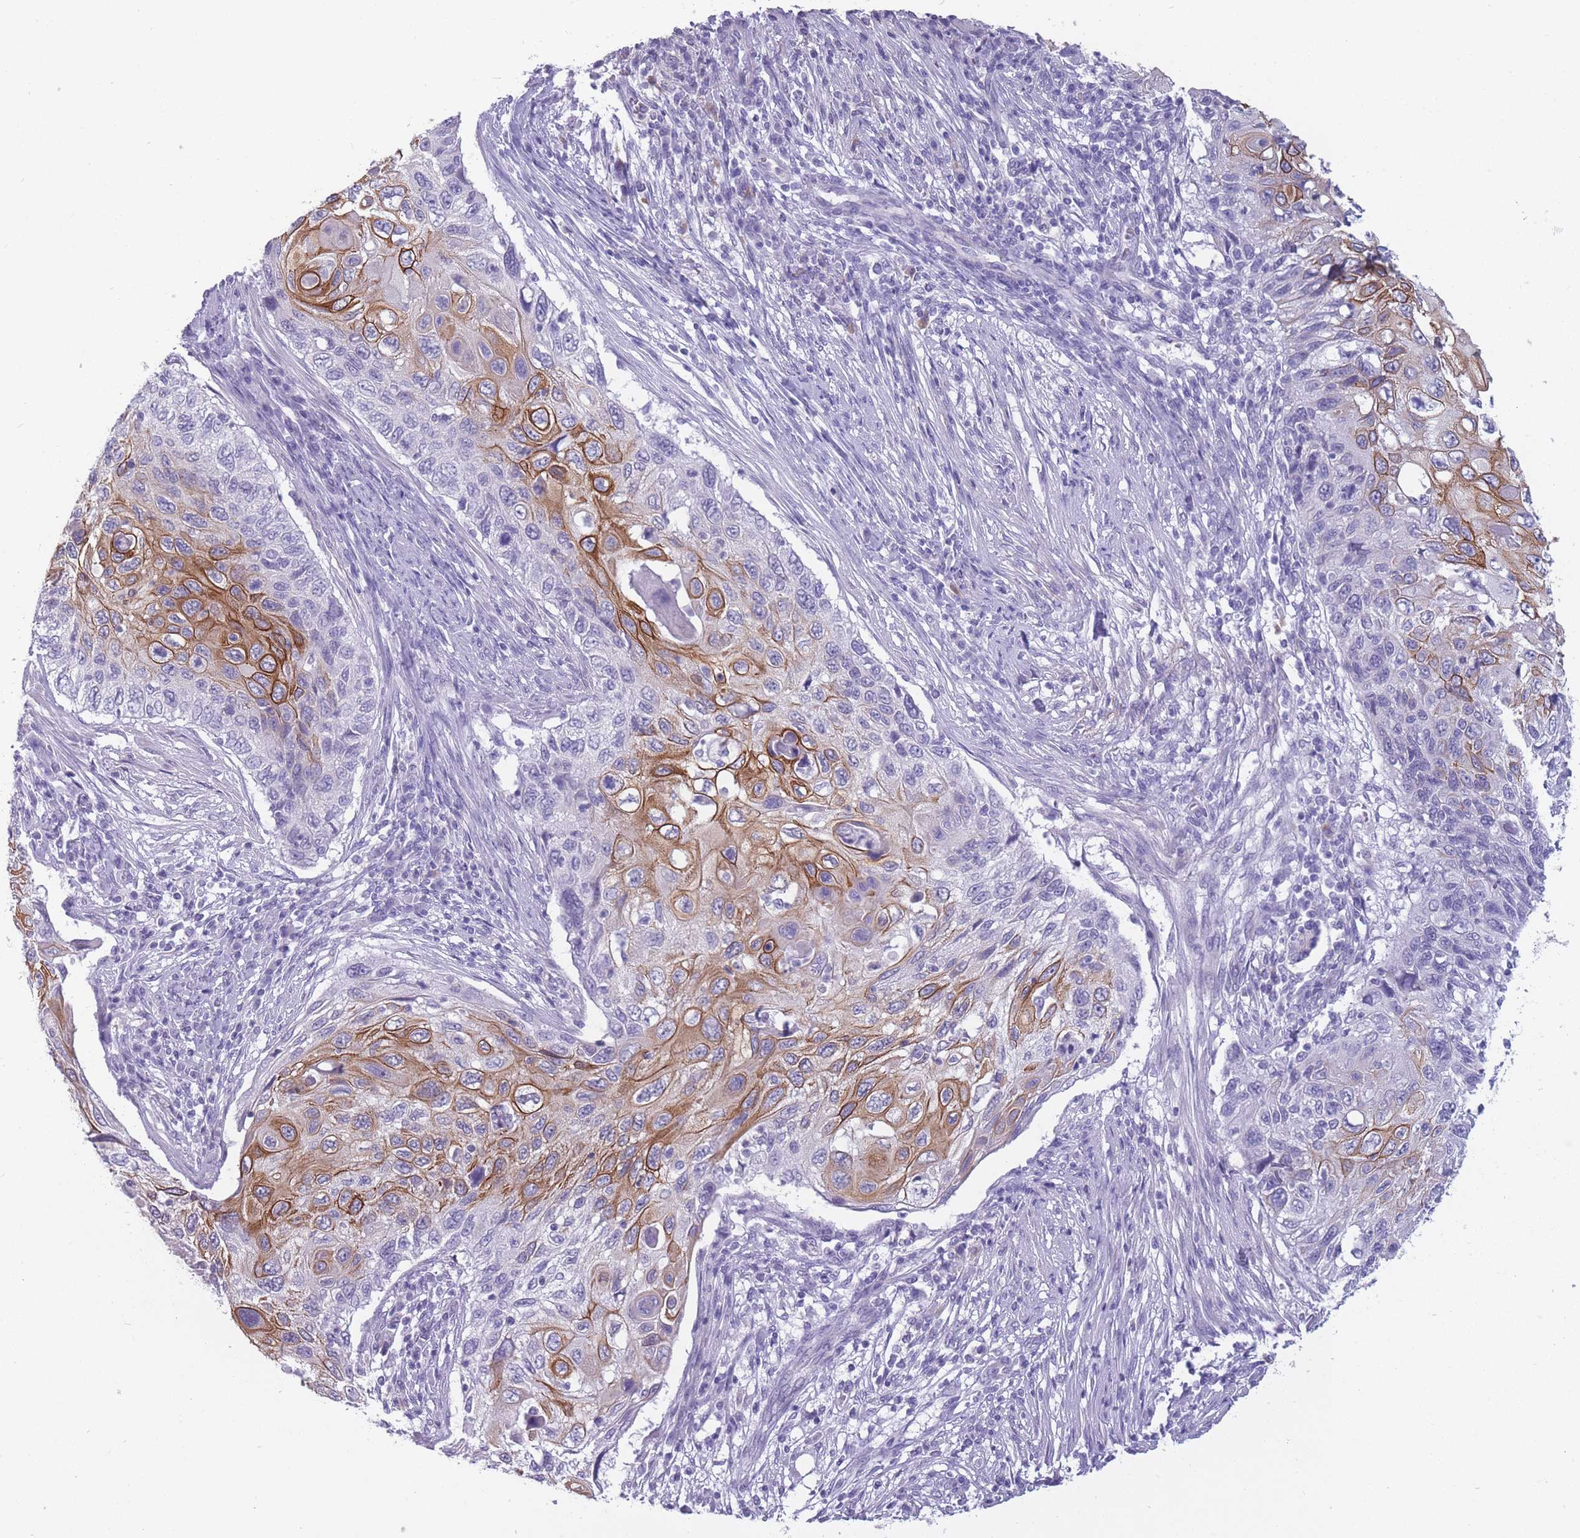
{"staining": {"intensity": "strong", "quantity": "<25%", "location": "cytoplasmic/membranous"}, "tissue": "cervical cancer", "cell_type": "Tumor cells", "image_type": "cancer", "snomed": [{"axis": "morphology", "description": "Squamous cell carcinoma, NOS"}, {"axis": "topography", "description": "Cervix"}], "caption": "Immunohistochemistry (IHC) (DAB) staining of squamous cell carcinoma (cervical) reveals strong cytoplasmic/membranous protein positivity in about <25% of tumor cells.", "gene": "DCANP1", "patient": {"sex": "female", "age": 70}}